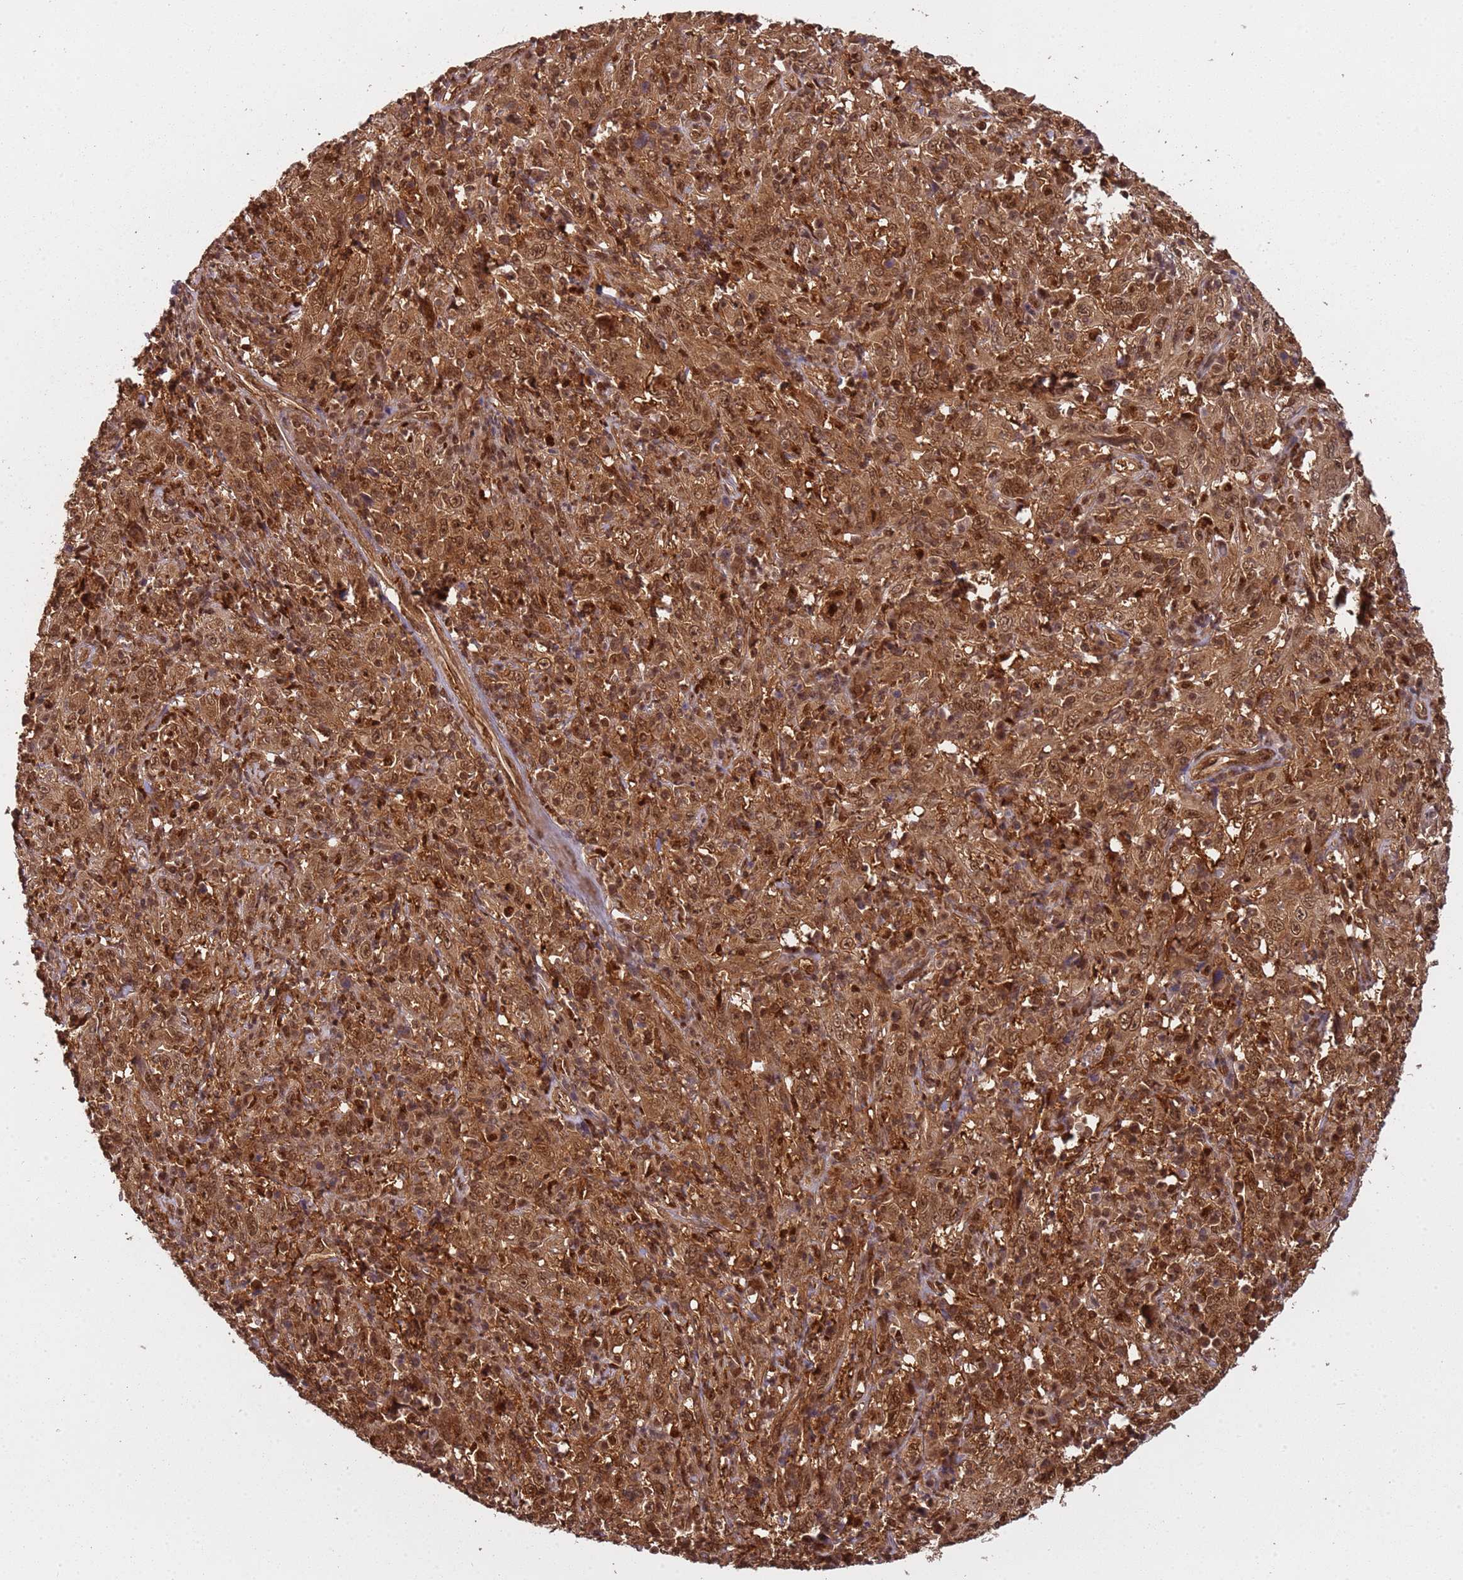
{"staining": {"intensity": "moderate", "quantity": ">75%", "location": "cytoplasmic/membranous,nuclear"}, "tissue": "cervical cancer", "cell_type": "Tumor cells", "image_type": "cancer", "snomed": [{"axis": "morphology", "description": "Squamous cell carcinoma, NOS"}, {"axis": "topography", "description": "Cervix"}], "caption": "The image displays immunohistochemical staining of cervical squamous cell carcinoma. There is moderate cytoplasmic/membranous and nuclear staining is identified in about >75% of tumor cells.", "gene": "PGLS", "patient": {"sex": "female", "age": 46}}